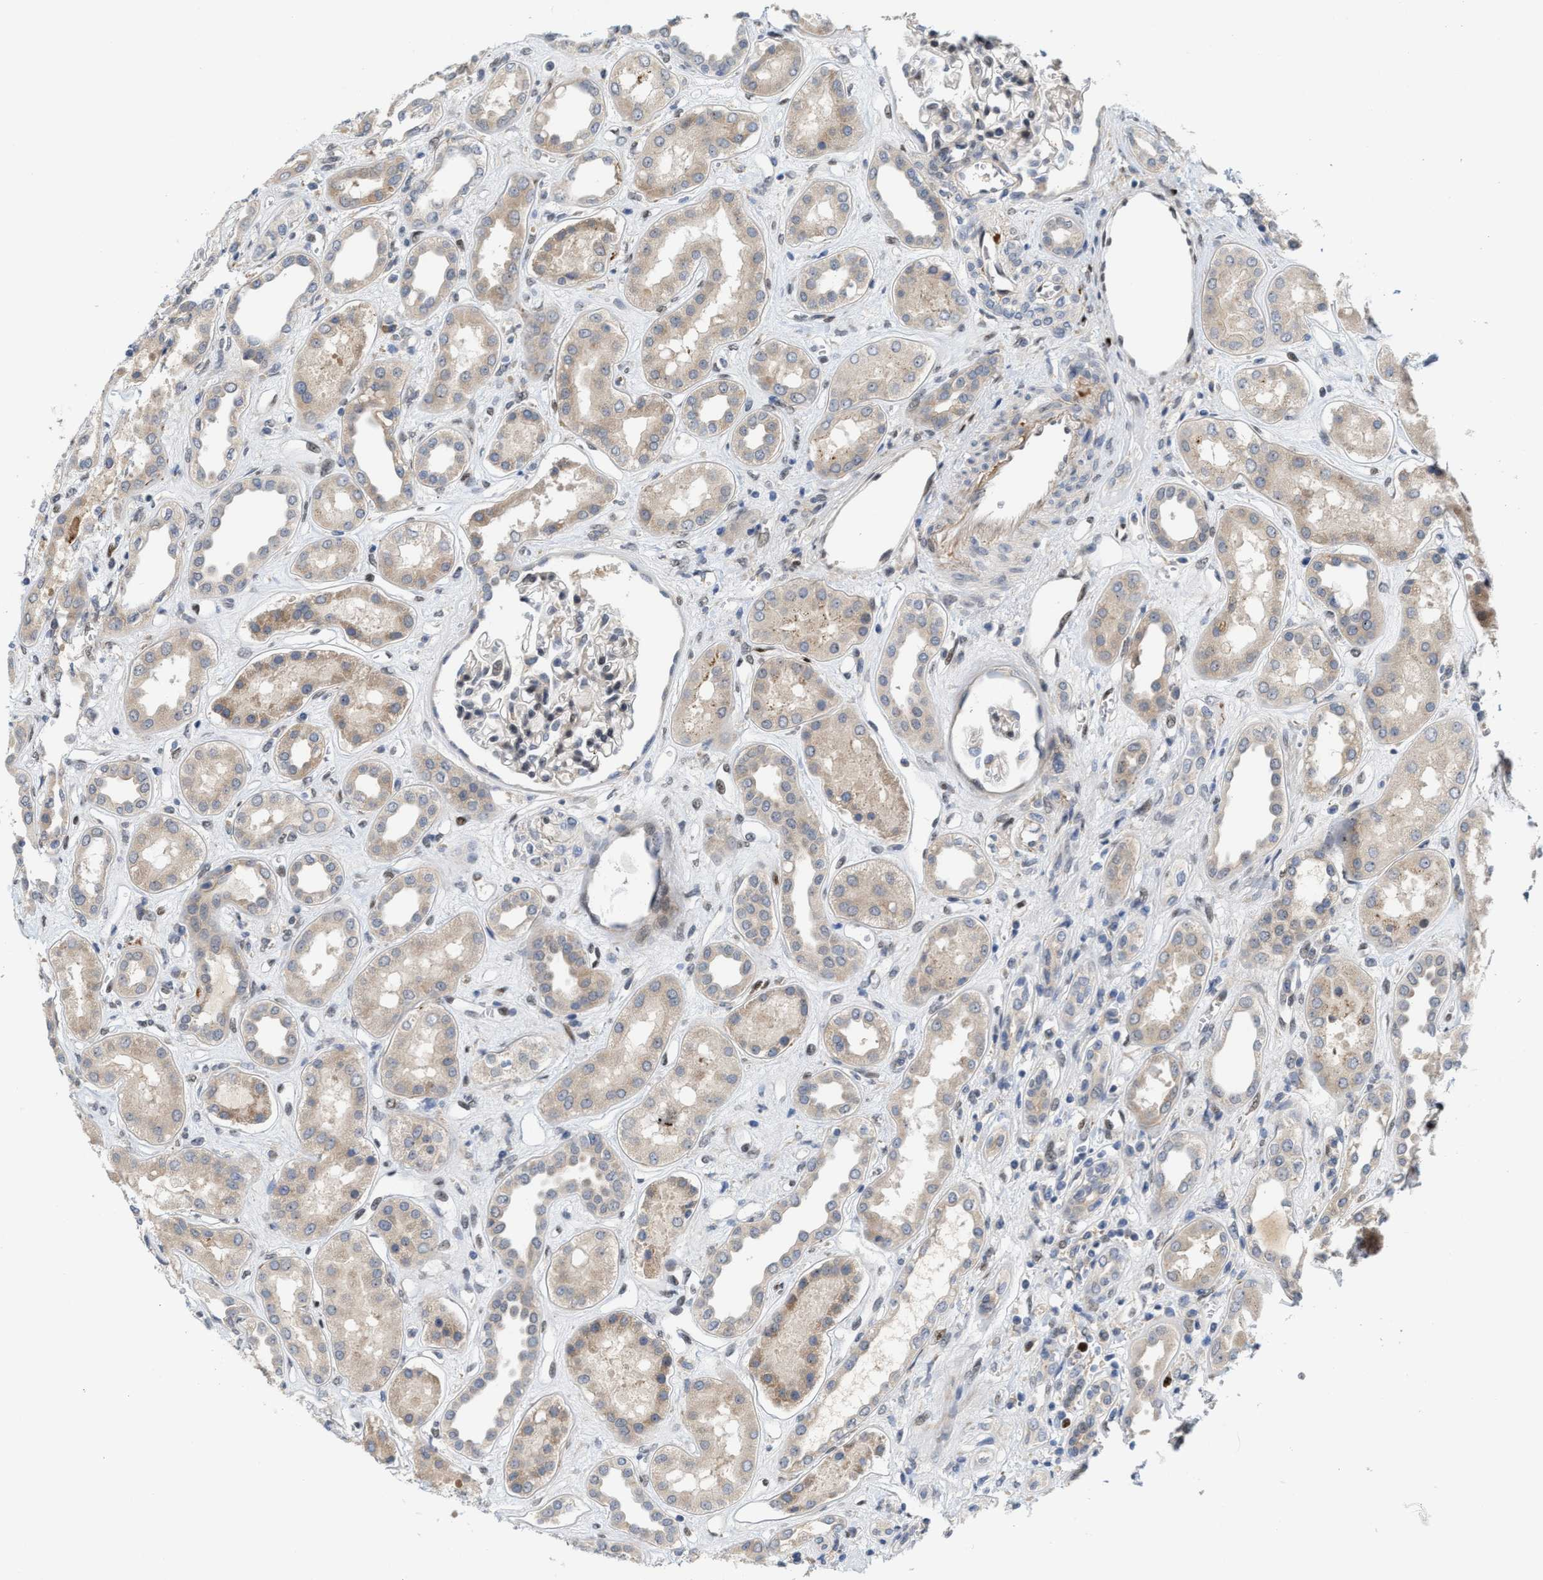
{"staining": {"intensity": "negative", "quantity": "none", "location": "none"}, "tissue": "kidney", "cell_type": "Cells in glomeruli", "image_type": "normal", "snomed": [{"axis": "morphology", "description": "Normal tissue, NOS"}, {"axis": "topography", "description": "Kidney"}], "caption": "Protein analysis of unremarkable kidney displays no significant positivity in cells in glomeruli.", "gene": "TCF4", "patient": {"sex": "male", "age": 59}}